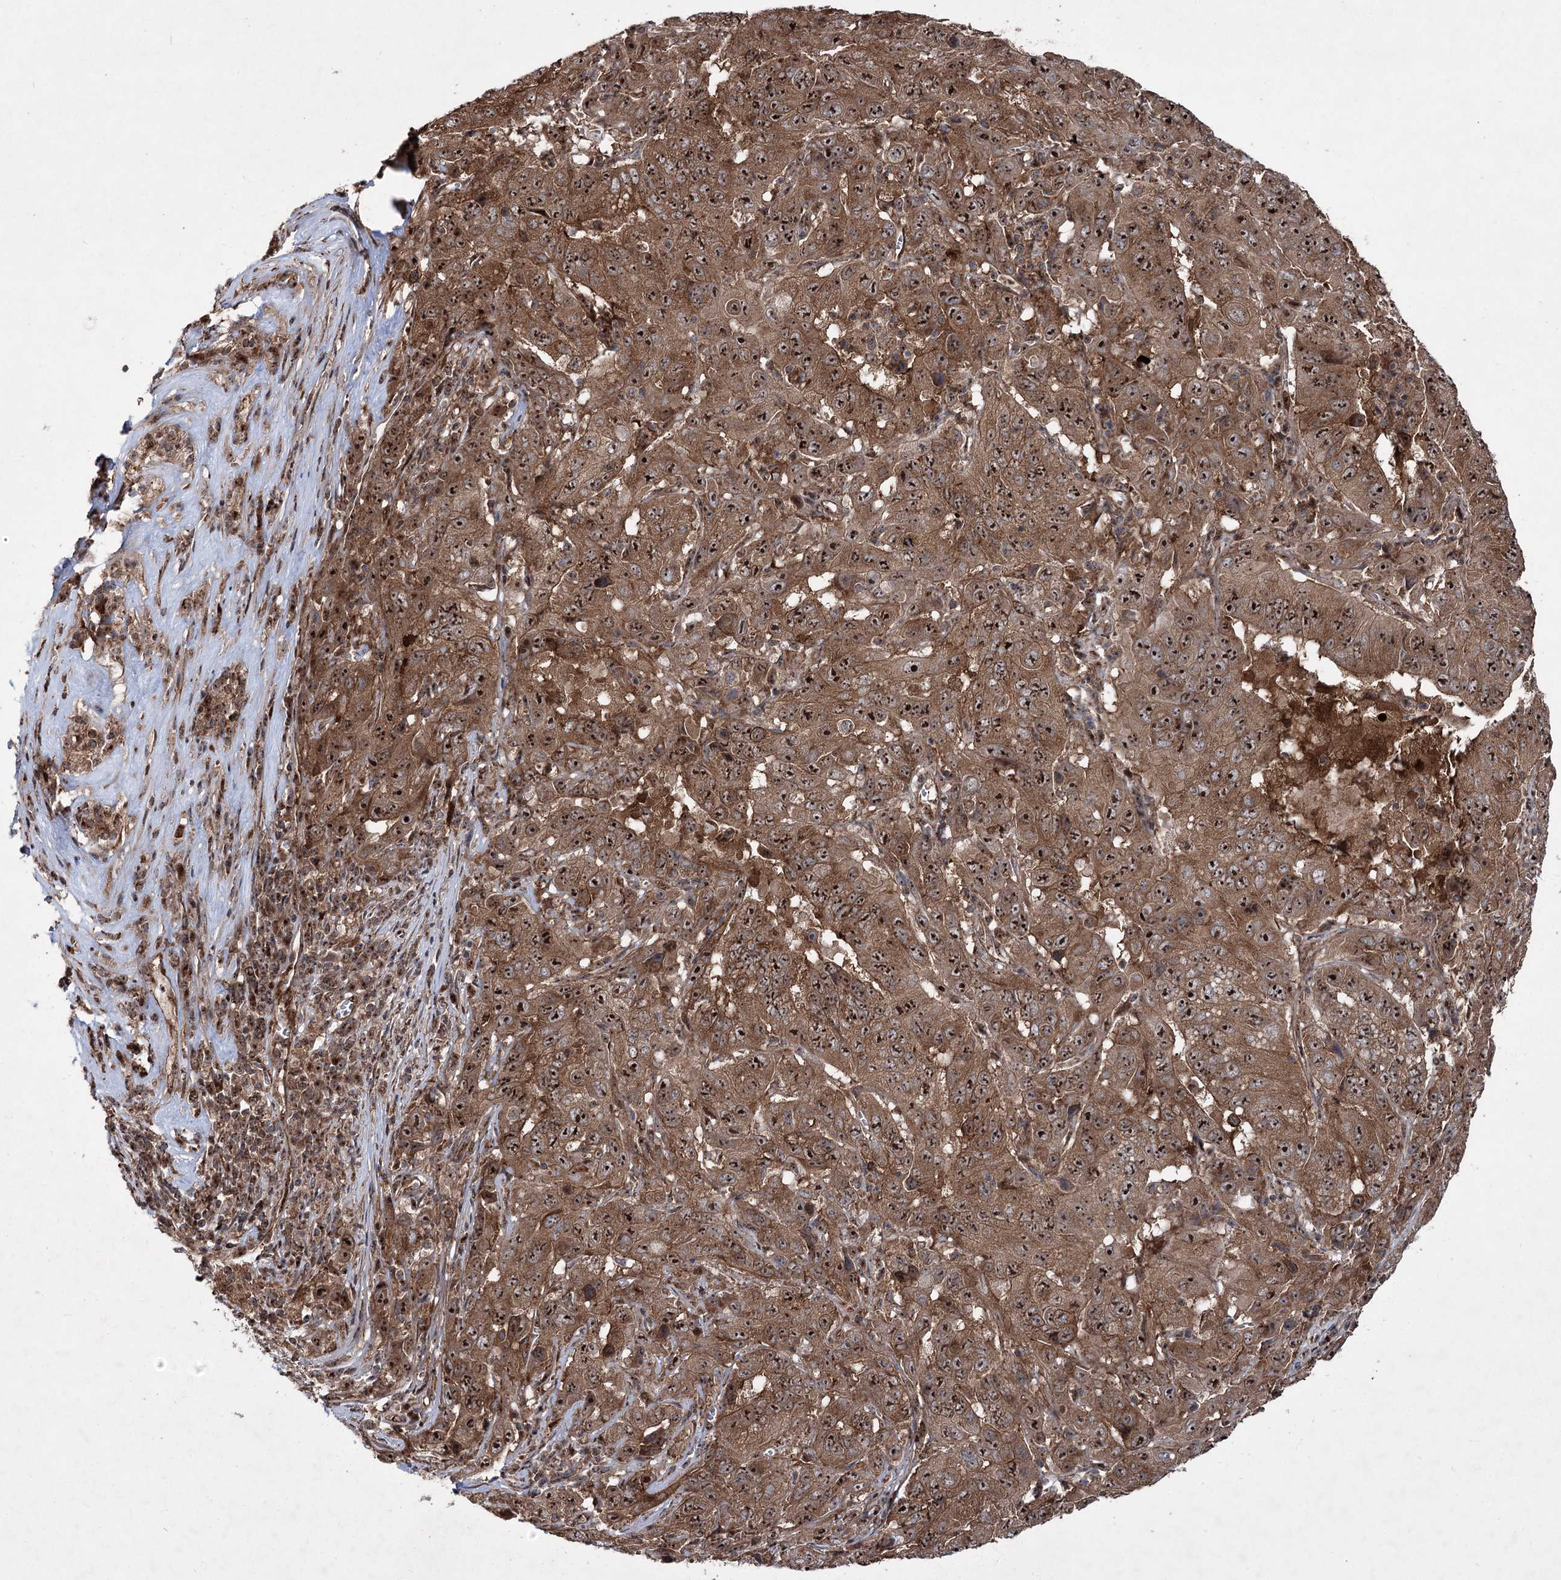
{"staining": {"intensity": "strong", "quantity": ">75%", "location": "cytoplasmic/membranous,nuclear"}, "tissue": "pancreatic cancer", "cell_type": "Tumor cells", "image_type": "cancer", "snomed": [{"axis": "morphology", "description": "Adenocarcinoma, NOS"}, {"axis": "topography", "description": "Pancreas"}], "caption": "Brown immunohistochemical staining in pancreatic adenocarcinoma reveals strong cytoplasmic/membranous and nuclear positivity in approximately >75% of tumor cells.", "gene": "SERINC5", "patient": {"sex": "male", "age": 63}}